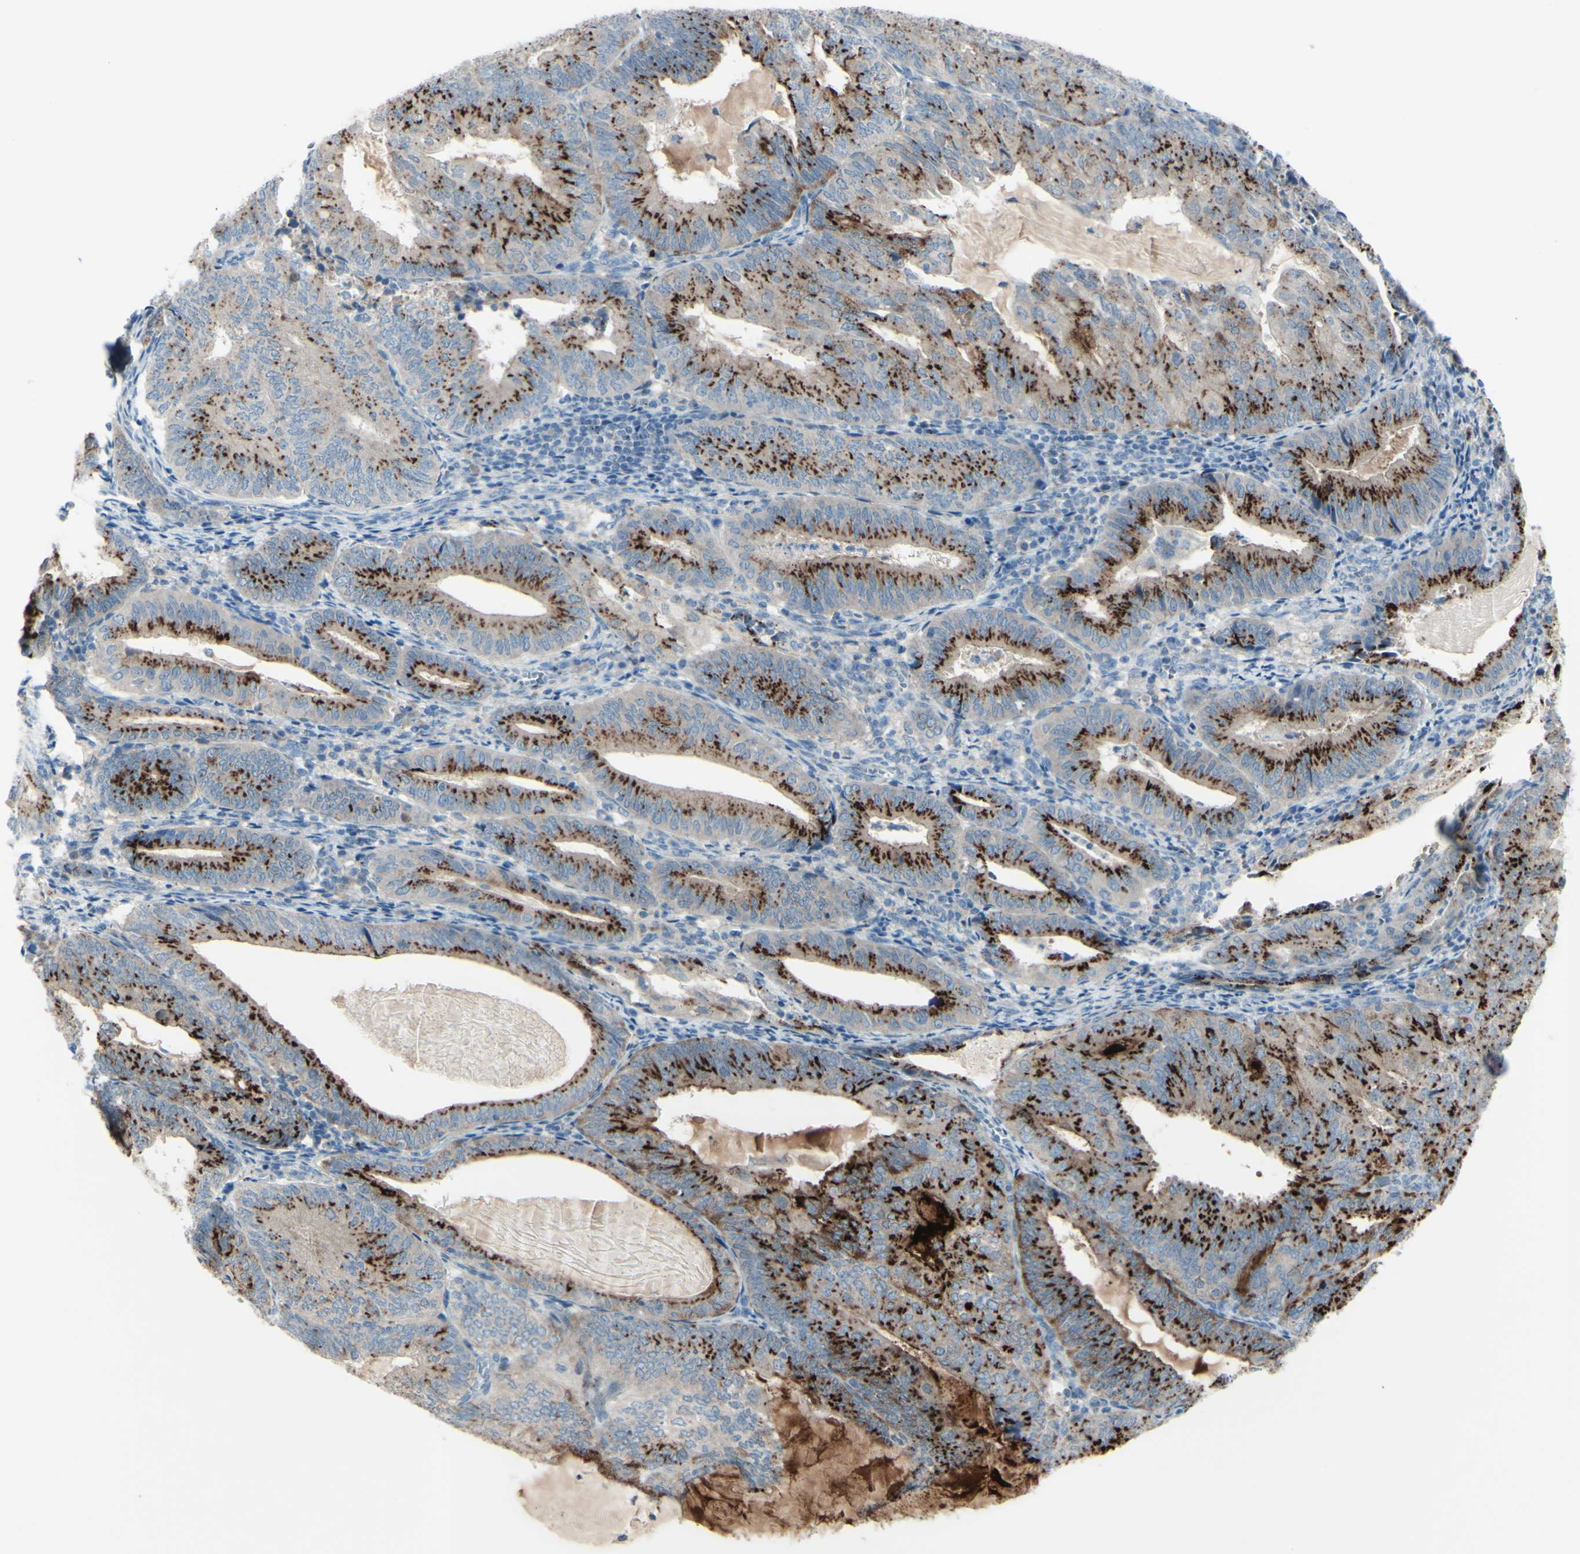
{"staining": {"intensity": "strong", "quantity": ">75%", "location": "cytoplasmic/membranous"}, "tissue": "endometrial cancer", "cell_type": "Tumor cells", "image_type": "cancer", "snomed": [{"axis": "morphology", "description": "Adenocarcinoma, NOS"}, {"axis": "topography", "description": "Endometrium"}], "caption": "A high amount of strong cytoplasmic/membranous staining is present in approximately >75% of tumor cells in endometrial cancer (adenocarcinoma) tissue.", "gene": "B4GALT1", "patient": {"sex": "female", "age": 81}}